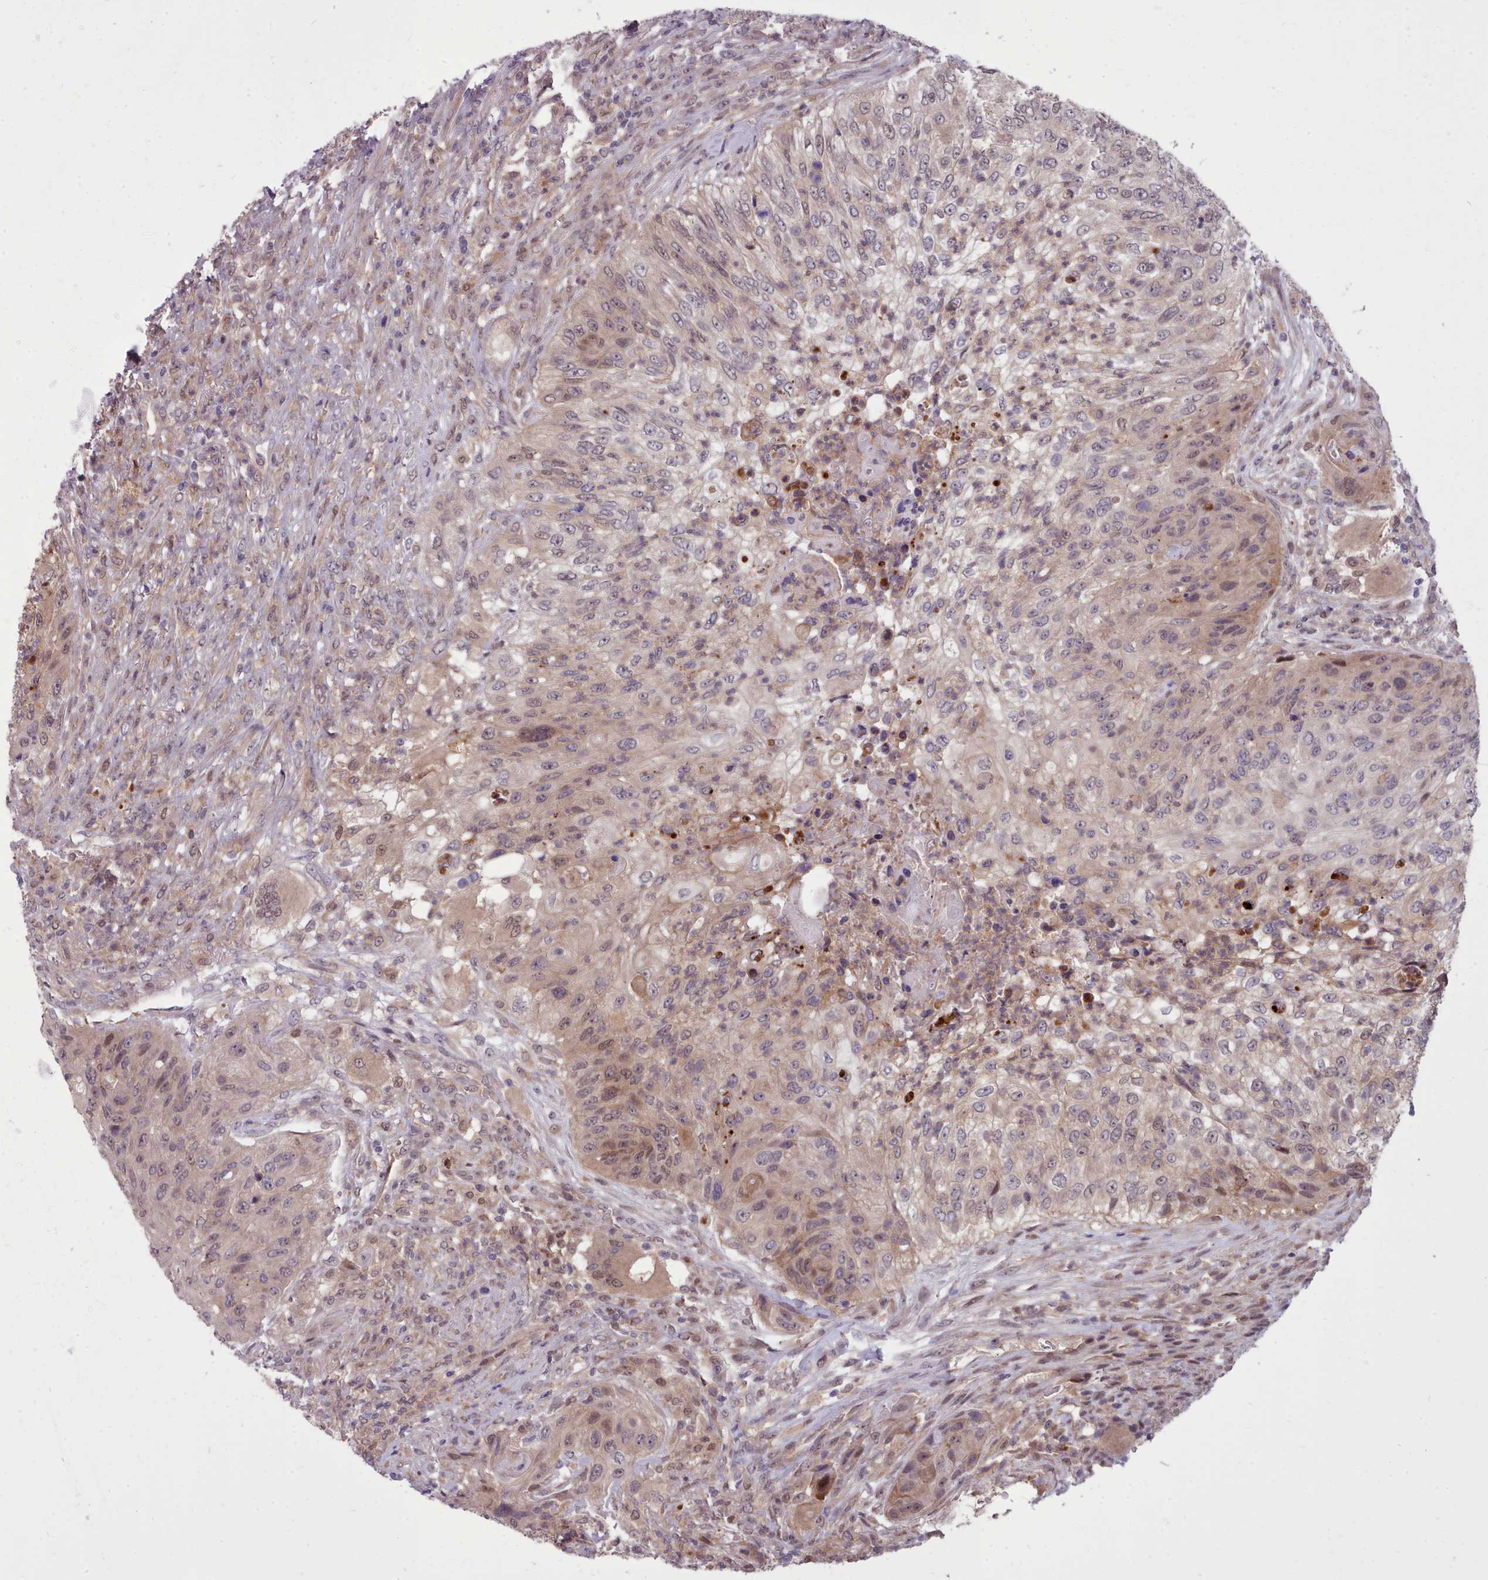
{"staining": {"intensity": "weak", "quantity": "<25%", "location": "cytoplasmic/membranous,nuclear"}, "tissue": "urothelial cancer", "cell_type": "Tumor cells", "image_type": "cancer", "snomed": [{"axis": "morphology", "description": "Urothelial carcinoma, High grade"}, {"axis": "topography", "description": "Urinary bladder"}], "caption": "Photomicrograph shows no protein staining in tumor cells of high-grade urothelial carcinoma tissue. Brightfield microscopy of IHC stained with DAB (3,3'-diaminobenzidine) (brown) and hematoxylin (blue), captured at high magnification.", "gene": "AHCY", "patient": {"sex": "female", "age": 60}}